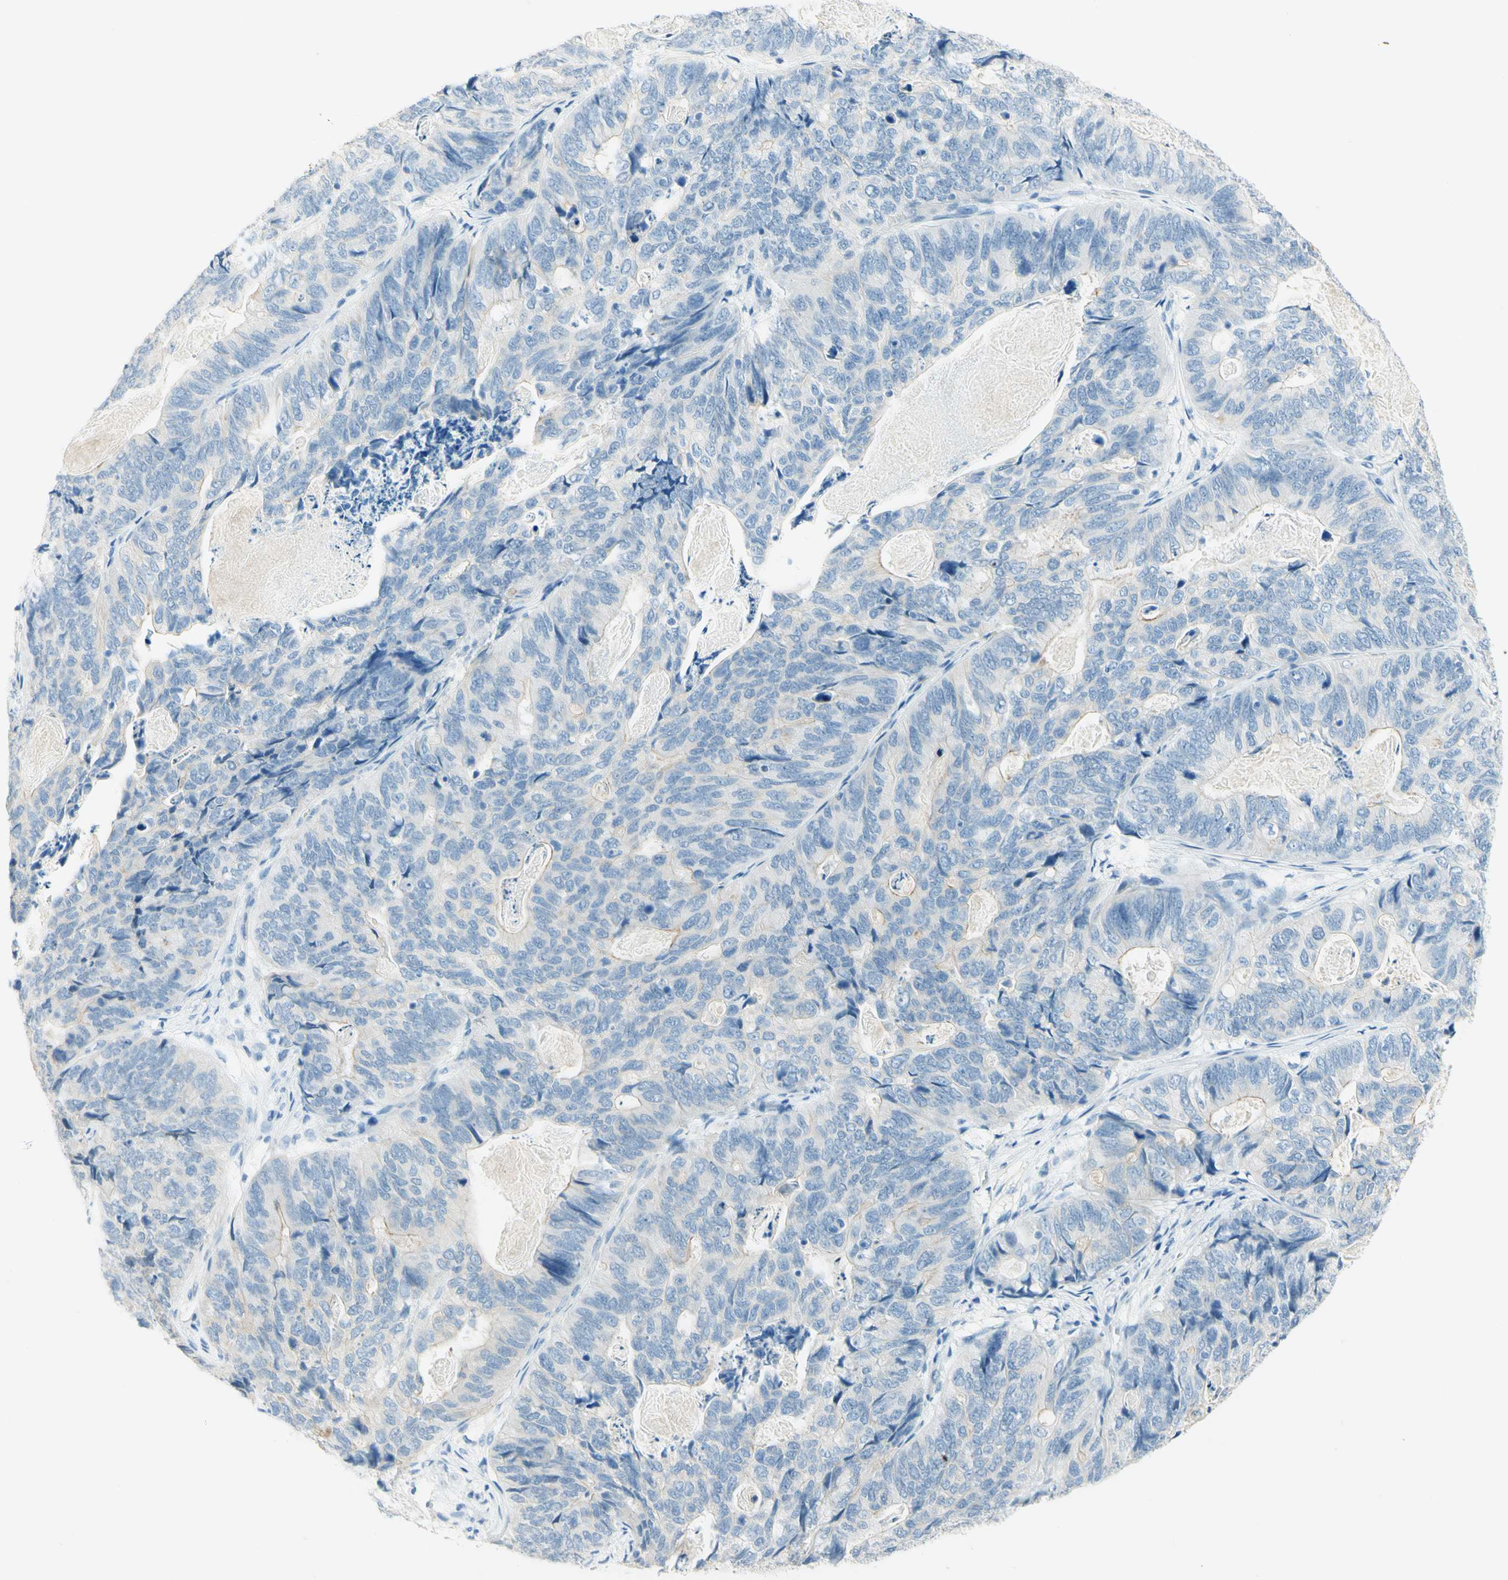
{"staining": {"intensity": "negative", "quantity": "none", "location": "none"}, "tissue": "stomach cancer", "cell_type": "Tumor cells", "image_type": "cancer", "snomed": [{"axis": "morphology", "description": "Adenocarcinoma, NOS"}, {"axis": "topography", "description": "Stomach"}], "caption": "A photomicrograph of stomach cancer stained for a protein displays no brown staining in tumor cells.", "gene": "TMEM132D", "patient": {"sex": "female", "age": 89}}